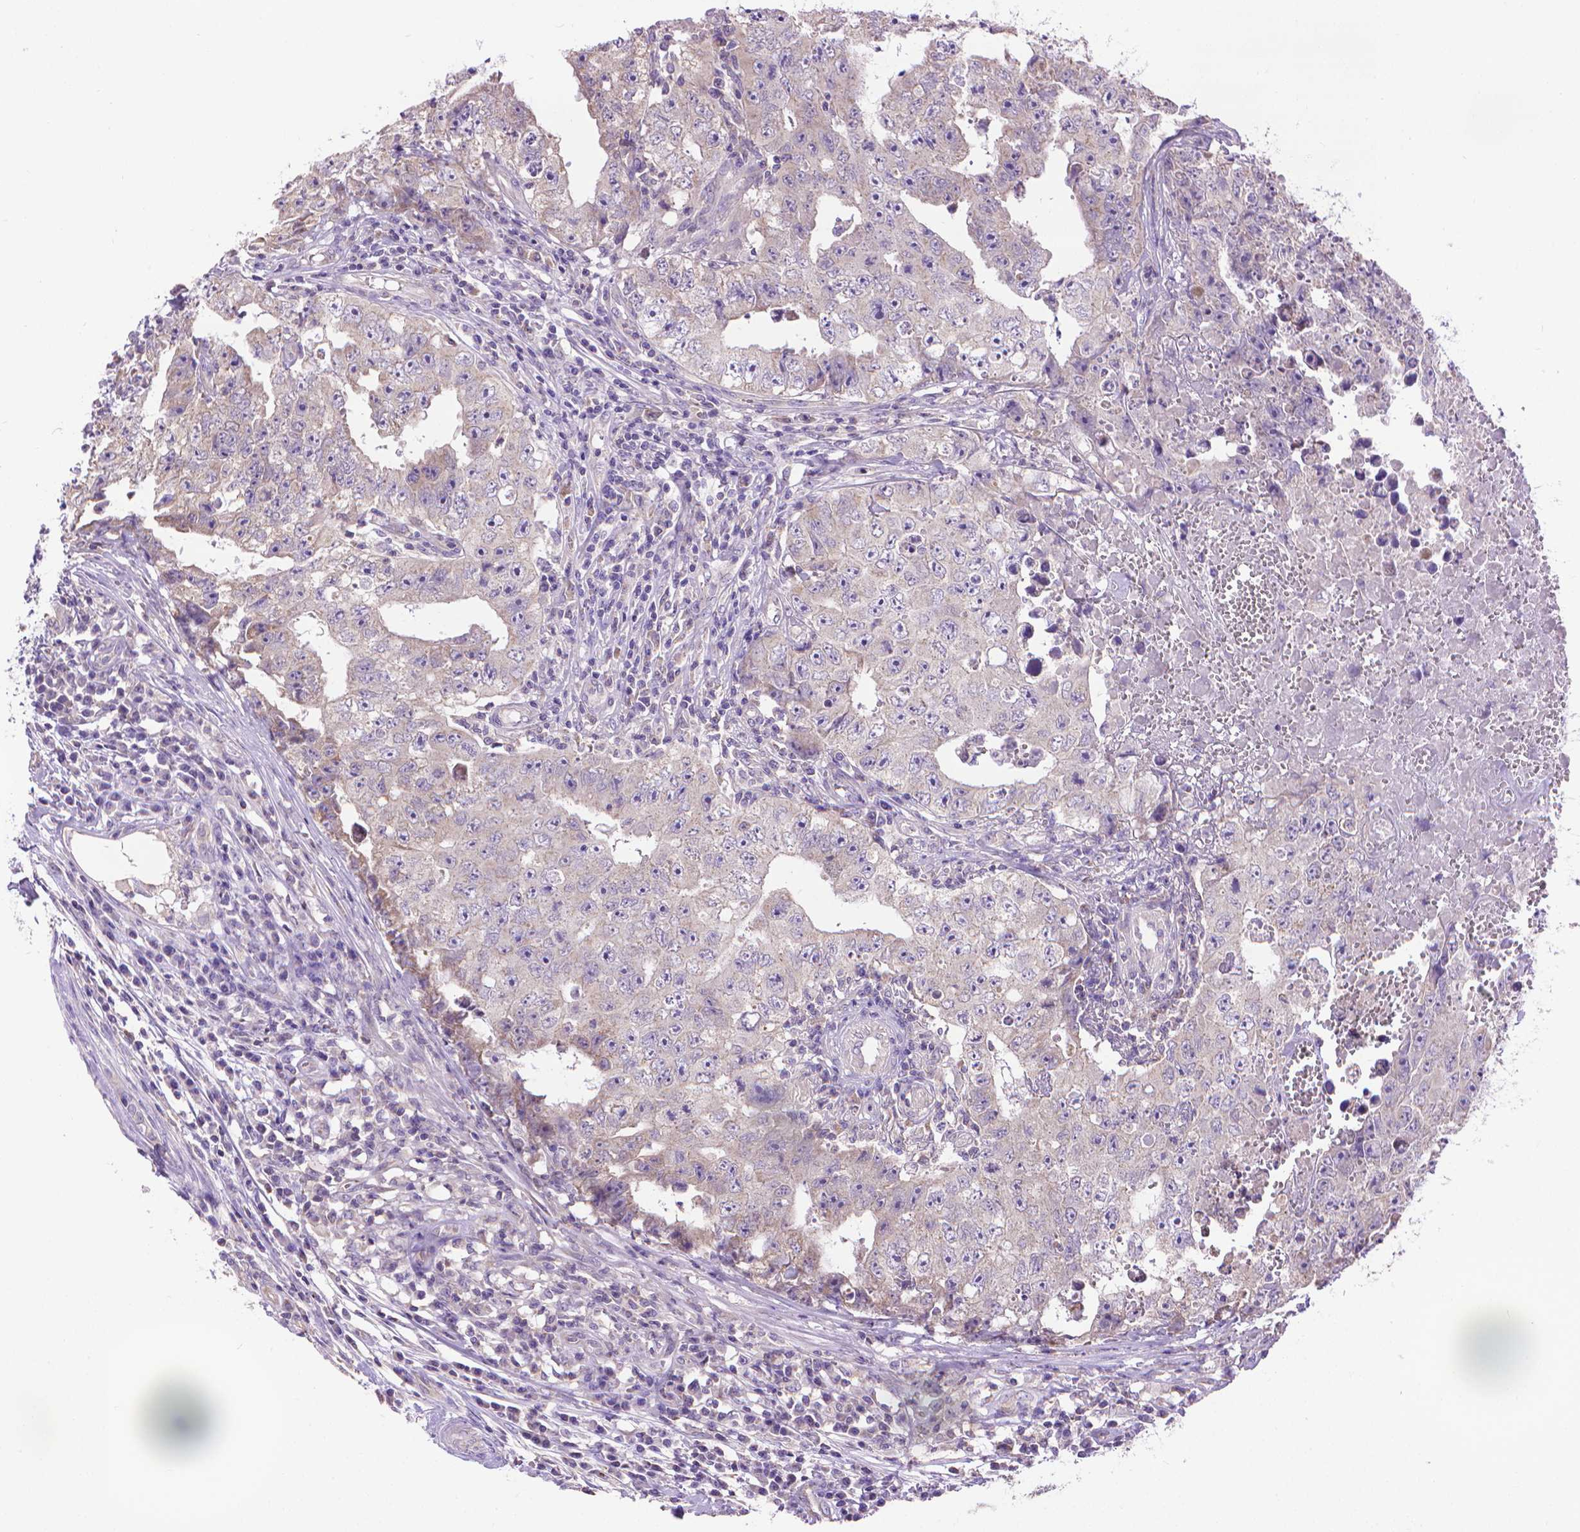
{"staining": {"intensity": "weak", "quantity": "<25%", "location": "cytoplasmic/membranous"}, "tissue": "testis cancer", "cell_type": "Tumor cells", "image_type": "cancer", "snomed": [{"axis": "morphology", "description": "Carcinoma, Embryonal, NOS"}, {"axis": "topography", "description": "Testis"}], "caption": "Immunohistochemistry (IHC) histopathology image of testis embryonal carcinoma stained for a protein (brown), which shows no positivity in tumor cells.", "gene": "SYN1", "patient": {"sex": "male", "age": 36}}